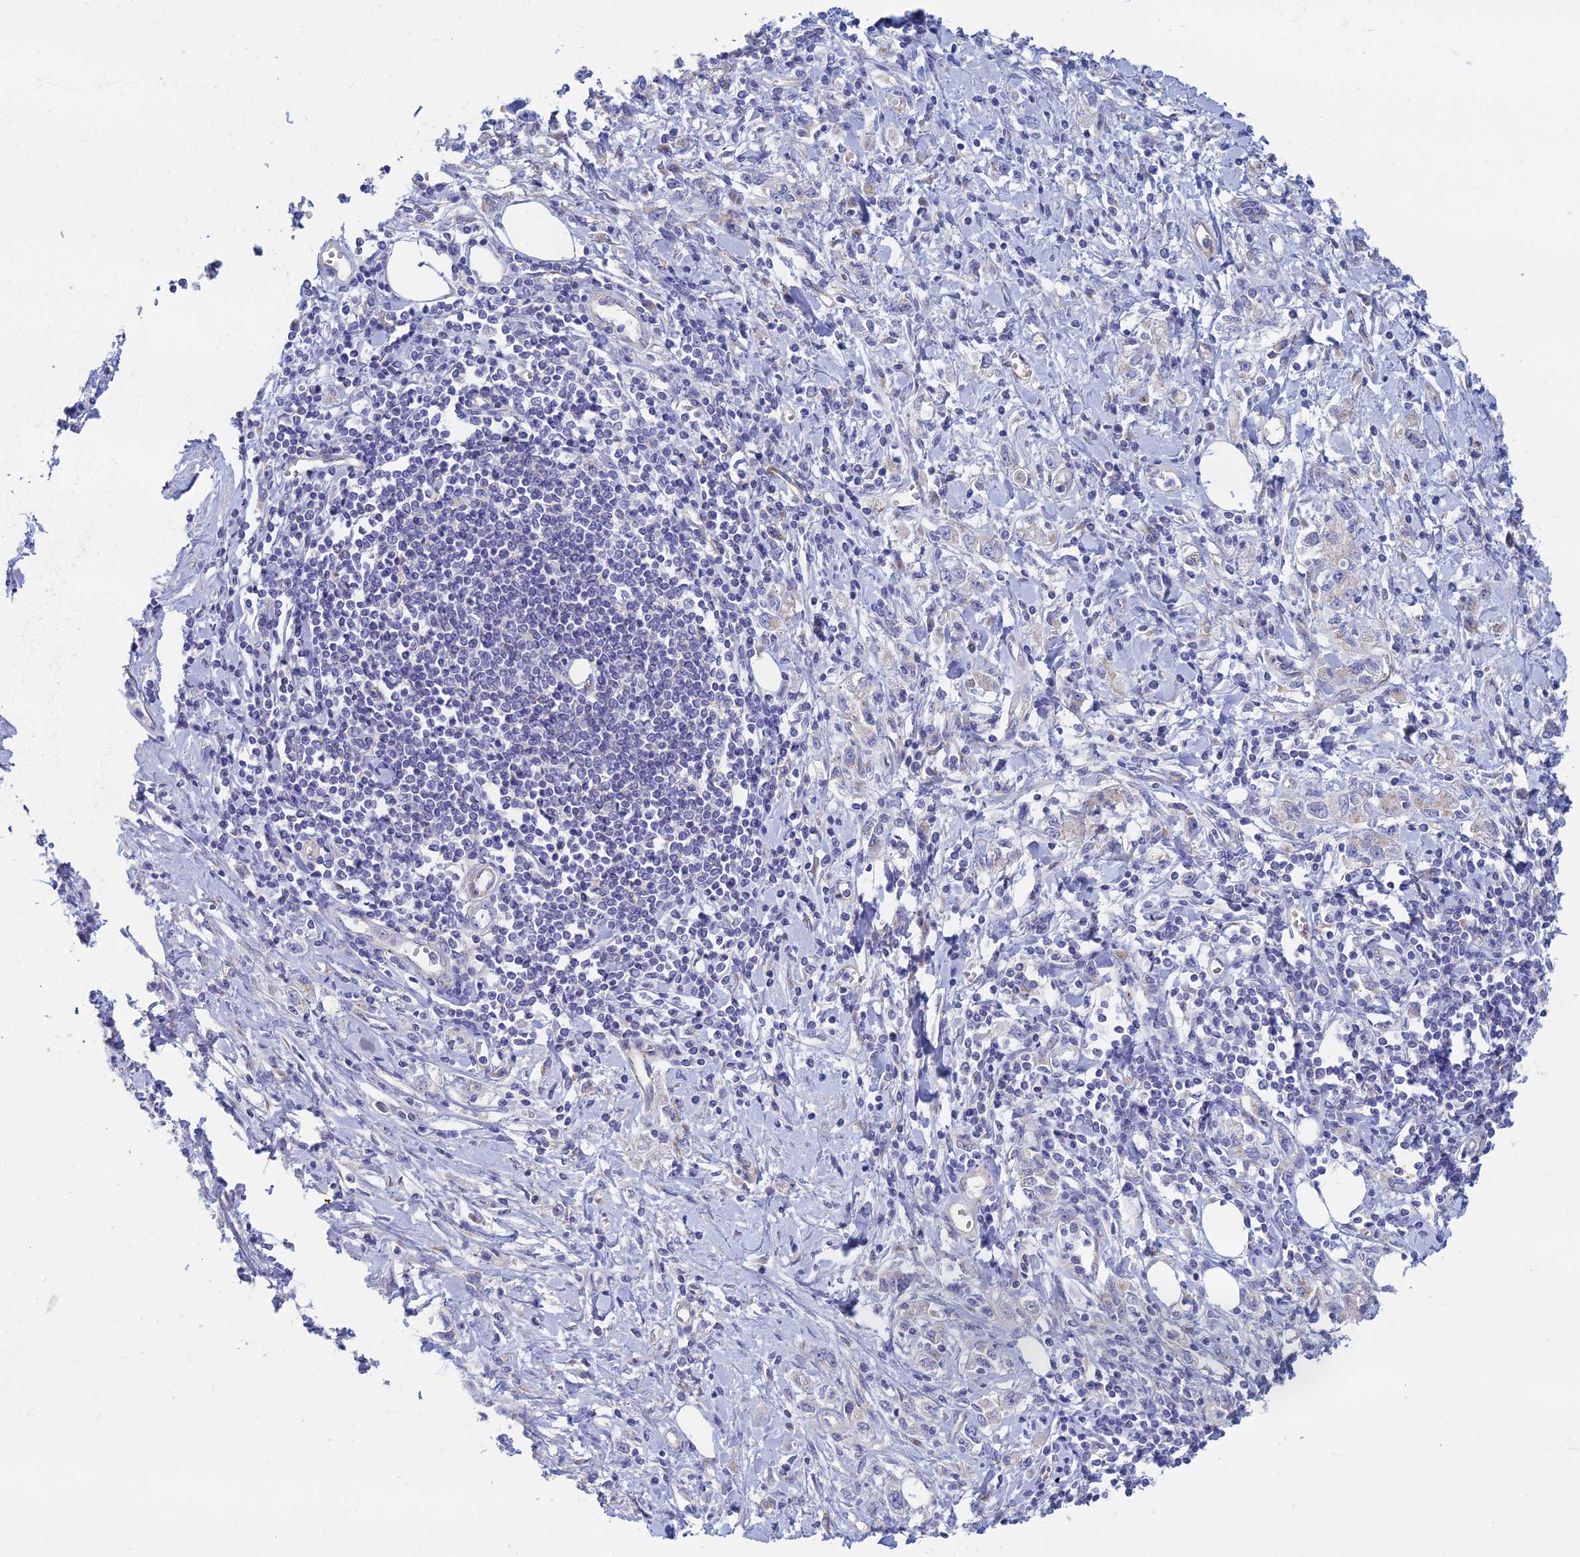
{"staining": {"intensity": "negative", "quantity": "none", "location": "none"}, "tissue": "stomach cancer", "cell_type": "Tumor cells", "image_type": "cancer", "snomed": [{"axis": "morphology", "description": "Adenocarcinoma, NOS"}, {"axis": "topography", "description": "Stomach"}], "caption": "Immunohistochemistry (IHC) of stomach cancer (adenocarcinoma) displays no expression in tumor cells.", "gene": "ZNF564", "patient": {"sex": "female", "age": 76}}